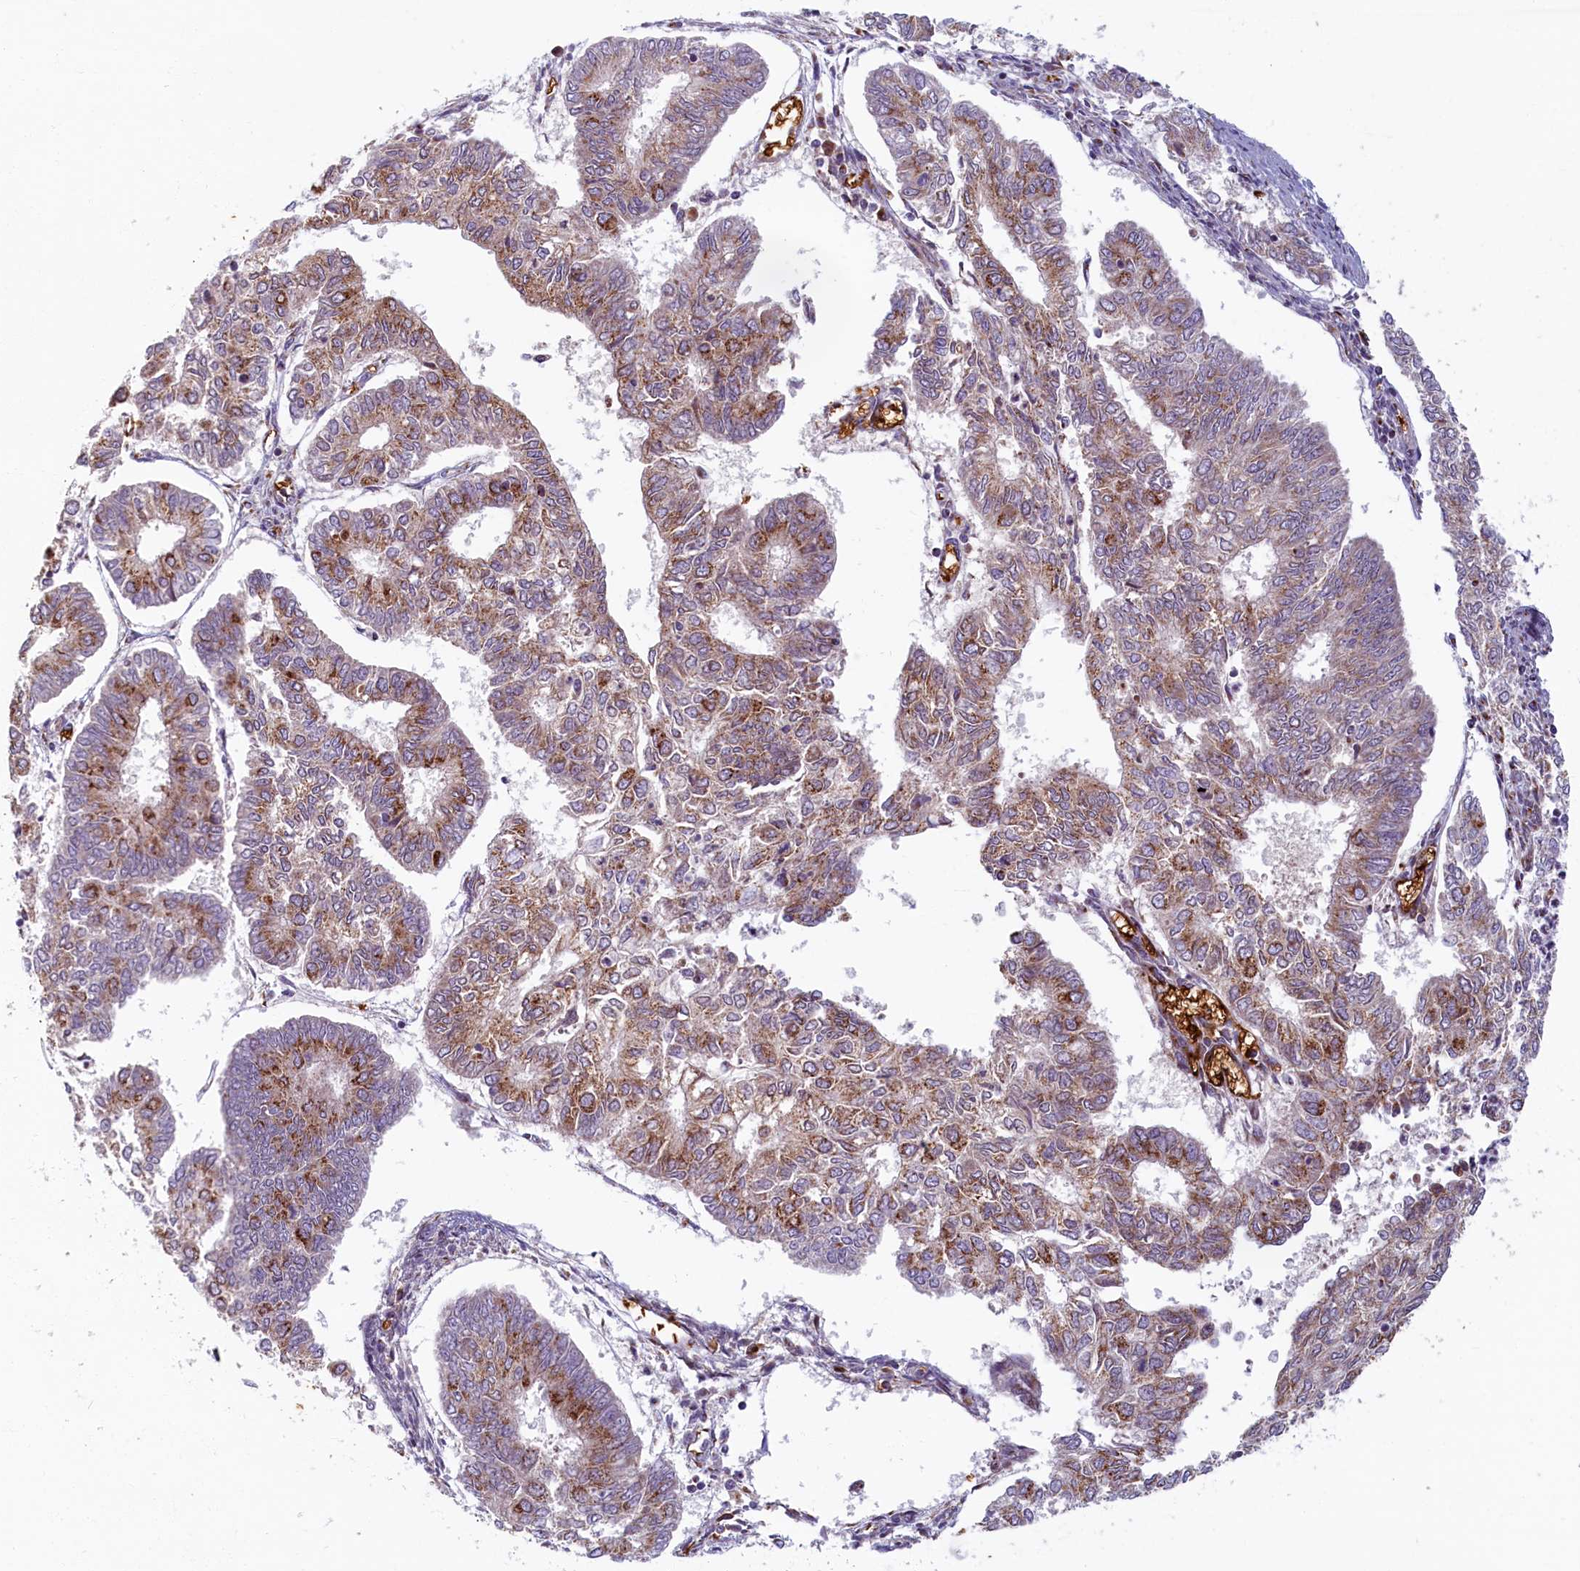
{"staining": {"intensity": "moderate", "quantity": ">75%", "location": "cytoplasmic/membranous"}, "tissue": "endometrial cancer", "cell_type": "Tumor cells", "image_type": "cancer", "snomed": [{"axis": "morphology", "description": "Adenocarcinoma, NOS"}, {"axis": "topography", "description": "Endometrium"}], "caption": "Tumor cells demonstrate moderate cytoplasmic/membranous expression in about >75% of cells in endometrial cancer (adenocarcinoma). (Brightfield microscopy of DAB IHC at high magnification).", "gene": "BLVRB", "patient": {"sex": "female", "age": 68}}